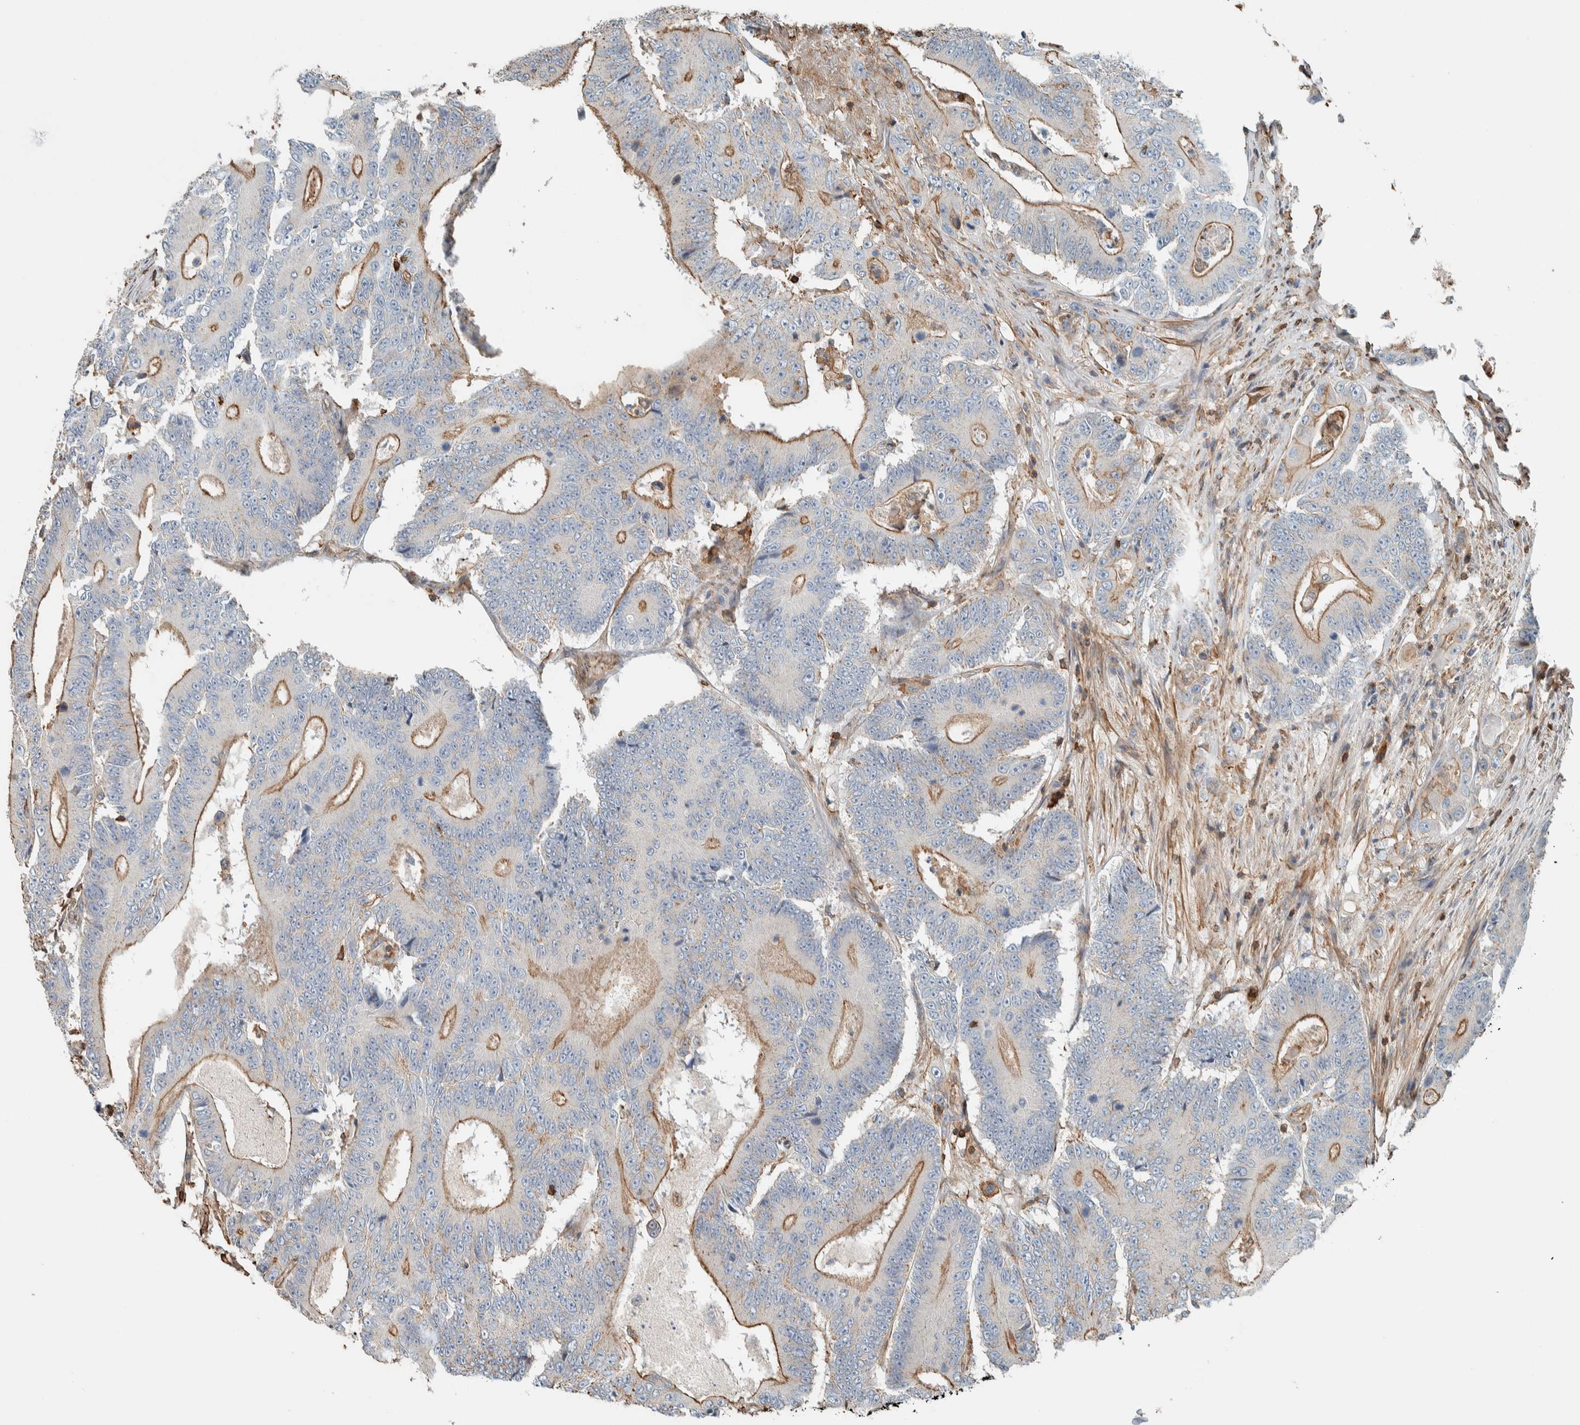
{"staining": {"intensity": "moderate", "quantity": "25%-75%", "location": "cytoplasmic/membranous"}, "tissue": "colorectal cancer", "cell_type": "Tumor cells", "image_type": "cancer", "snomed": [{"axis": "morphology", "description": "Adenocarcinoma, NOS"}, {"axis": "topography", "description": "Colon"}], "caption": "Protein expression by immunohistochemistry (IHC) shows moderate cytoplasmic/membranous positivity in approximately 25%-75% of tumor cells in adenocarcinoma (colorectal).", "gene": "CTBP2", "patient": {"sex": "male", "age": 83}}